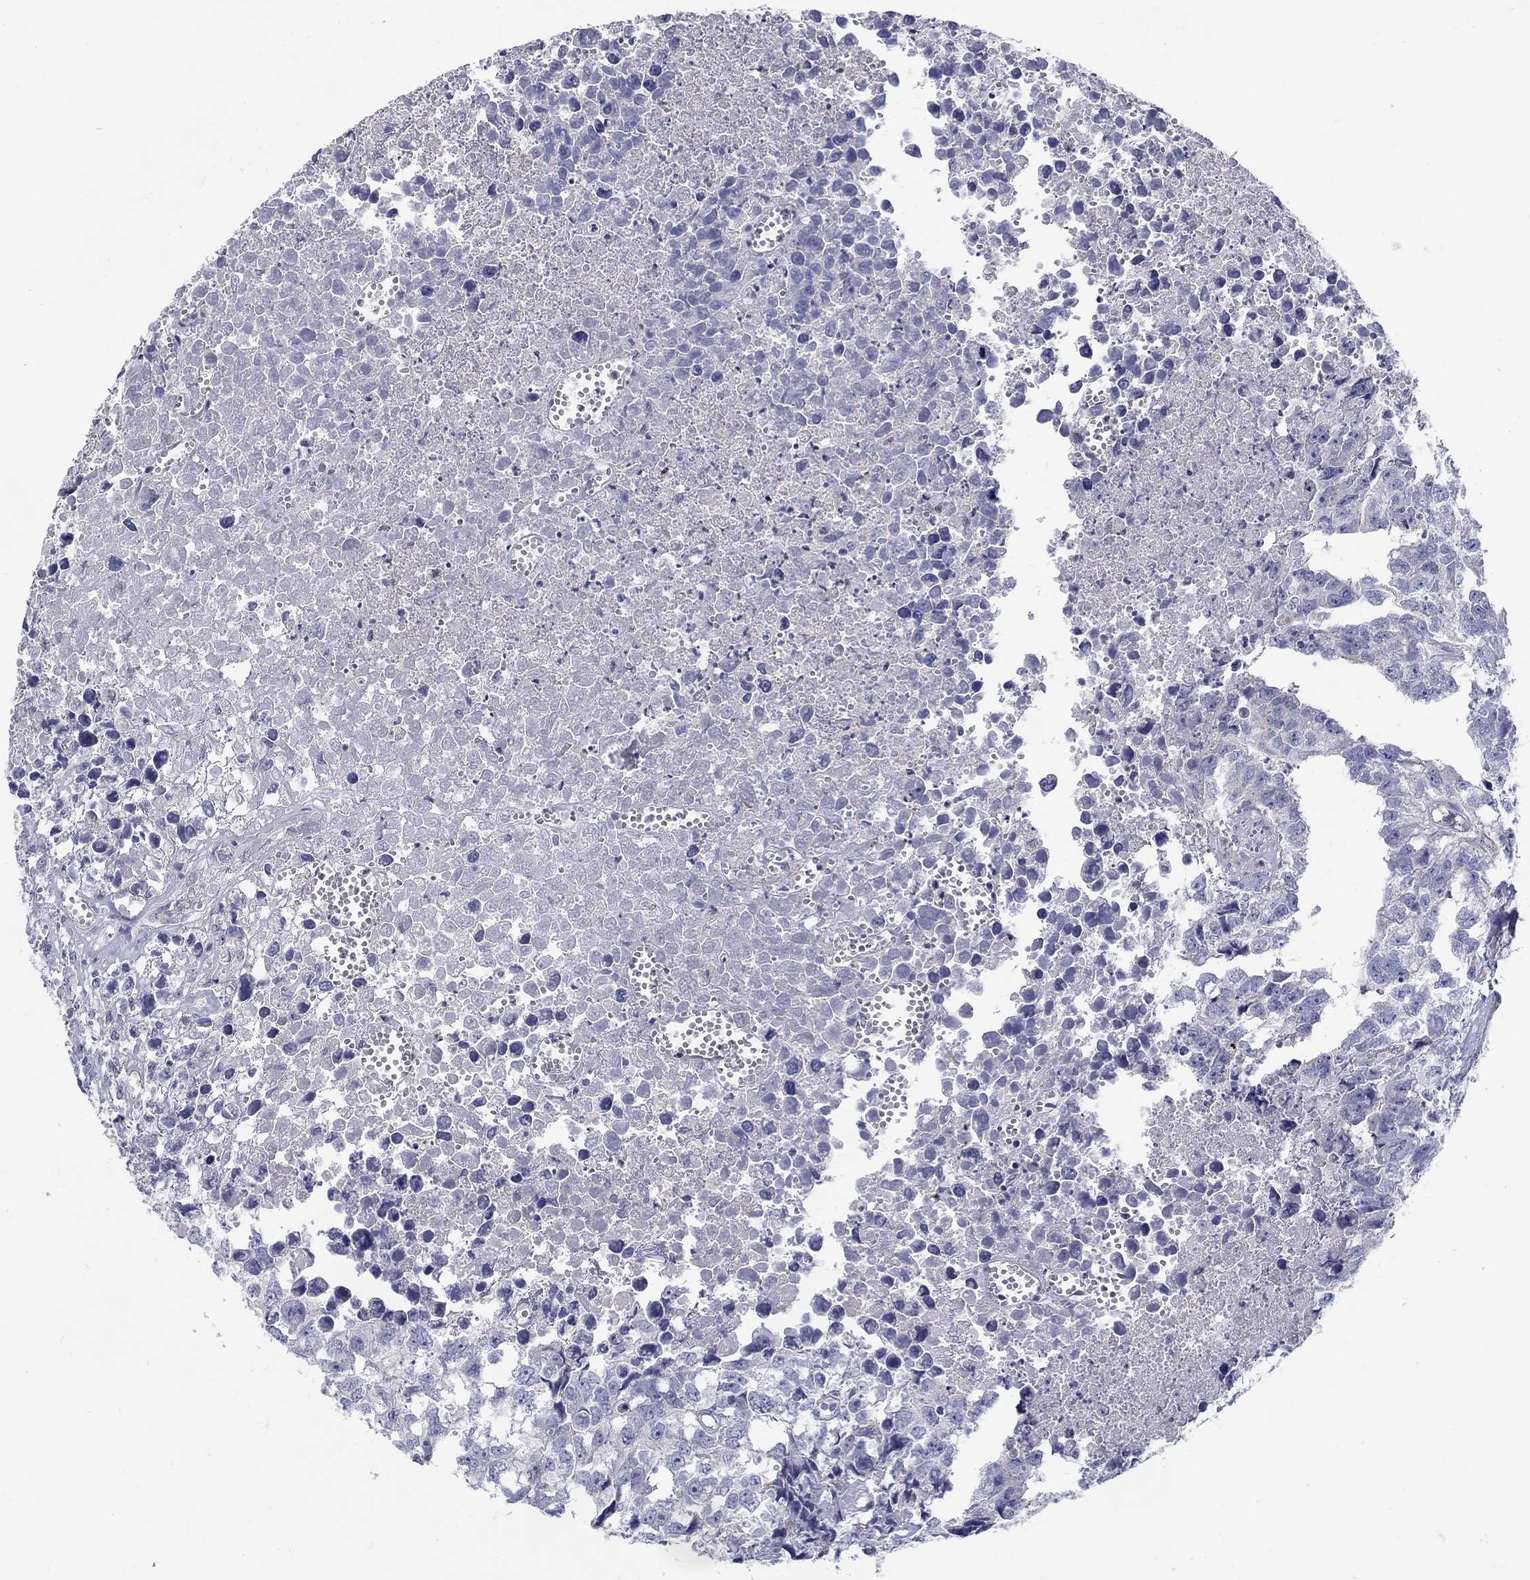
{"staining": {"intensity": "negative", "quantity": "none", "location": "none"}, "tissue": "testis cancer", "cell_type": "Tumor cells", "image_type": "cancer", "snomed": [{"axis": "morphology", "description": "Carcinoma, Embryonal, NOS"}, {"axis": "morphology", "description": "Teratoma, malignant, NOS"}, {"axis": "topography", "description": "Testis"}], "caption": "High magnification brightfield microscopy of testis cancer (embryonal carcinoma) stained with DAB (3,3'-diaminobenzidine) (brown) and counterstained with hematoxylin (blue): tumor cells show no significant expression.", "gene": "ABCA4", "patient": {"sex": "male", "age": 44}}